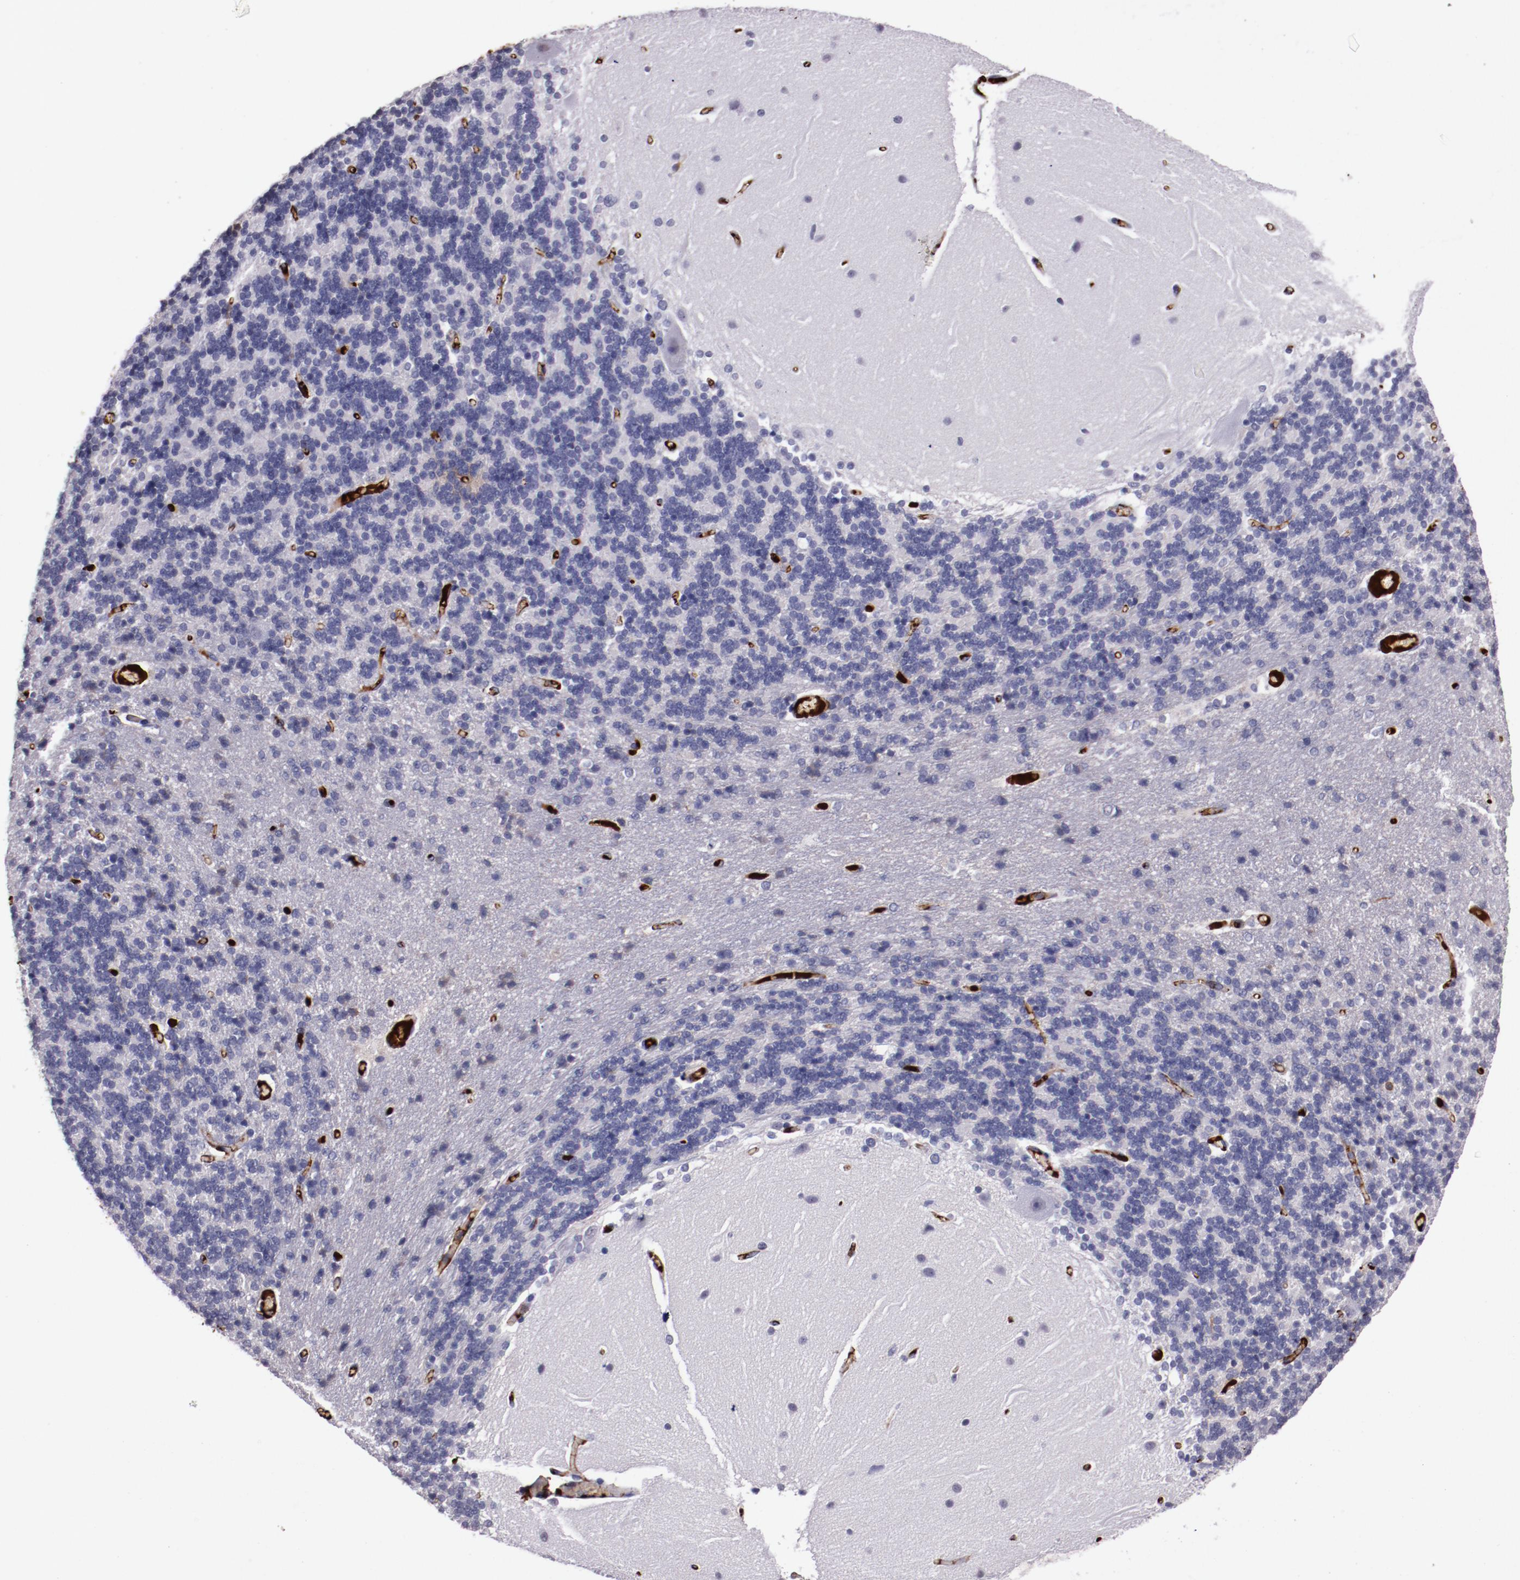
{"staining": {"intensity": "negative", "quantity": "none", "location": "none"}, "tissue": "cerebellum", "cell_type": "Cells in granular layer", "image_type": "normal", "snomed": [{"axis": "morphology", "description": "Normal tissue, NOS"}, {"axis": "topography", "description": "Cerebellum"}], "caption": "High magnification brightfield microscopy of unremarkable cerebellum stained with DAB (brown) and counterstained with hematoxylin (blue): cells in granular layer show no significant positivity.", "gene": "A2M", "patient": {"sex": "female", "age": 54}}